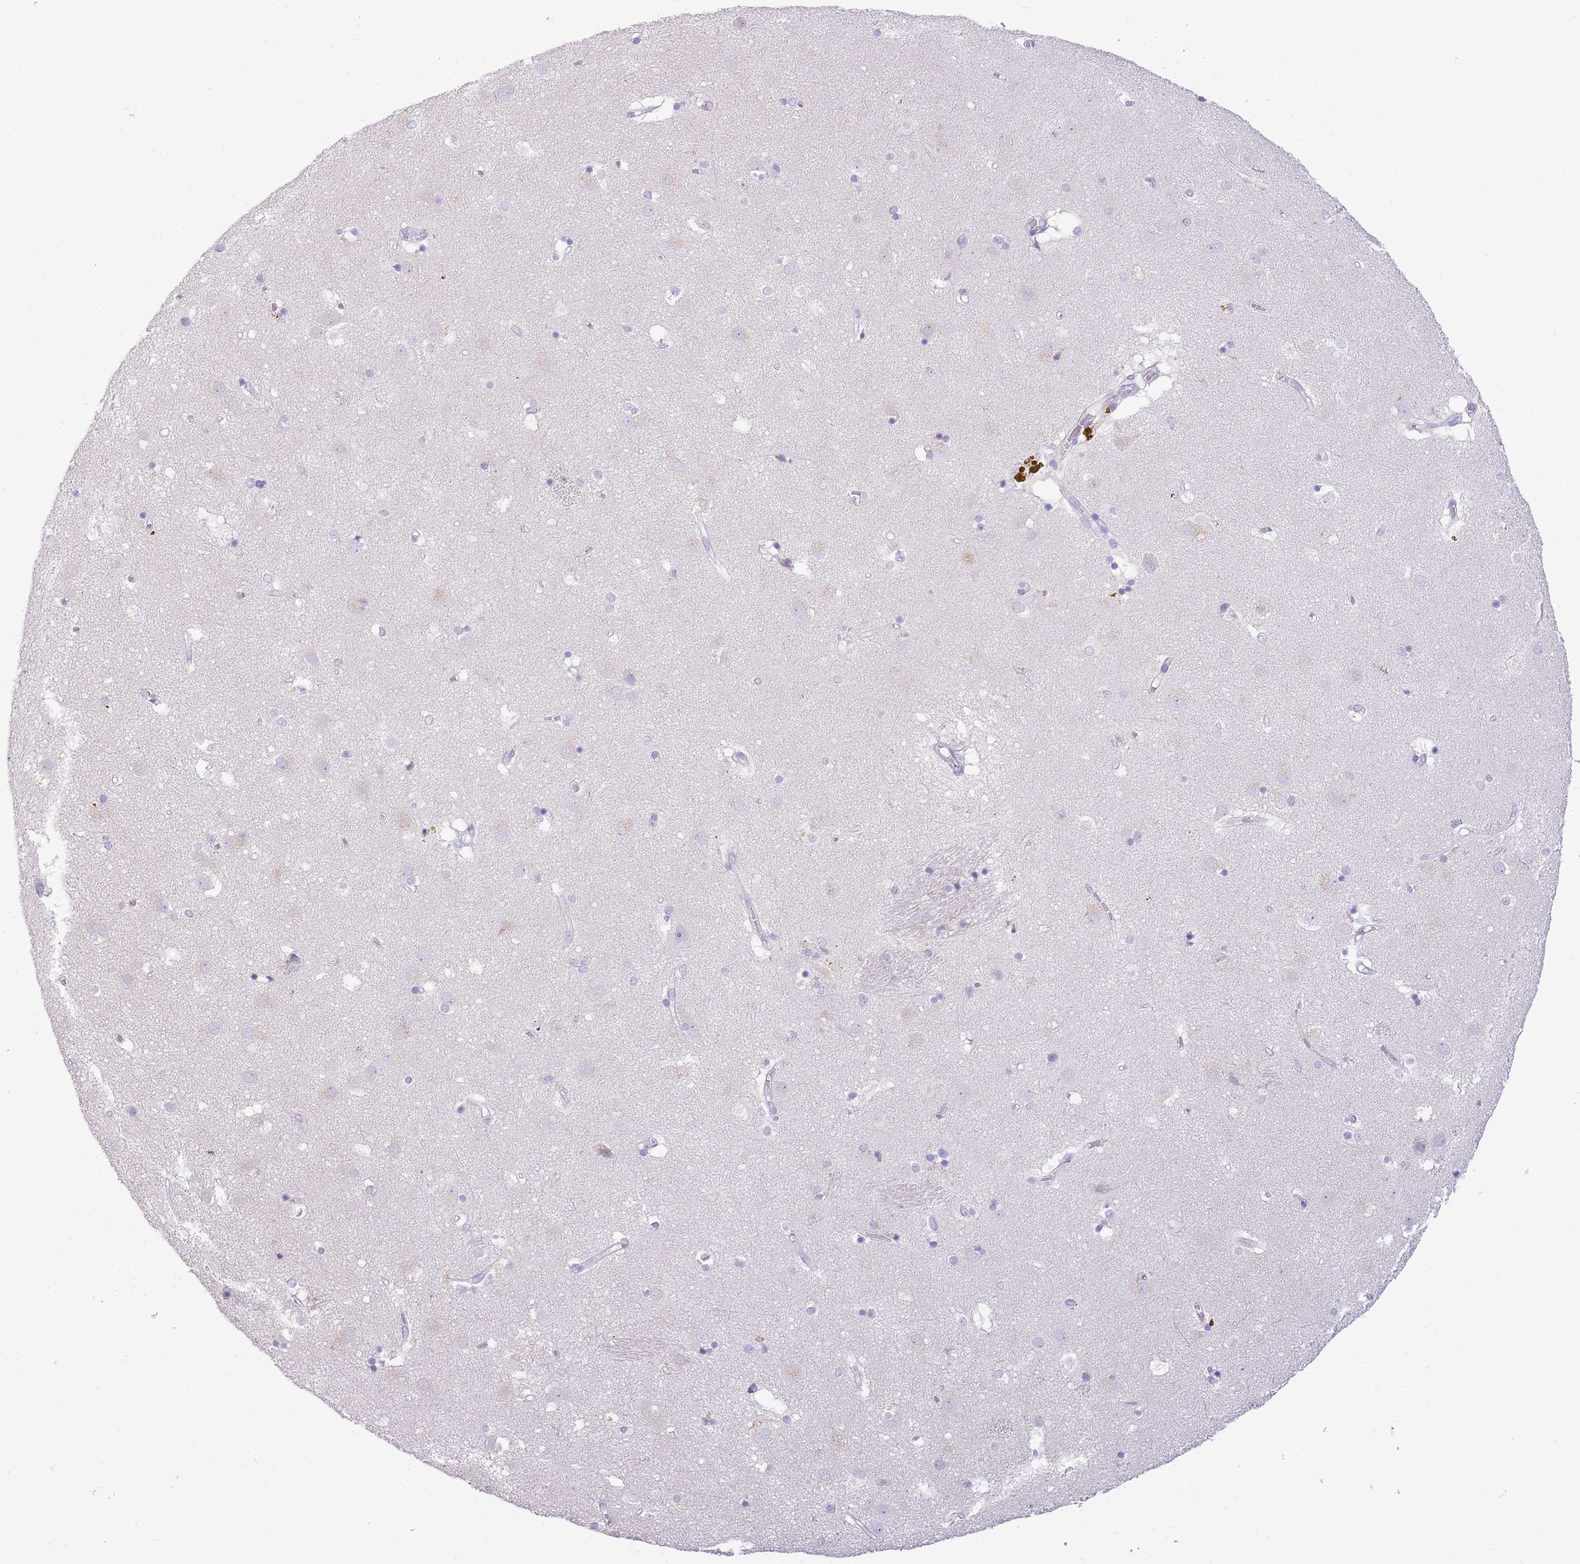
{"staining": {"intensity": "negative", "quantity": "none", "location": "none"}, "tissue": "caudate", "cell_type": "Glial cells", "image_type": "normal", "snomed": [{"axis": "morphology", "description": "Normal tissue, NOS"}, {"axis": "topography", "description": "Lateral ventricle wall"}], "caption": "A high-resolution histopathology image shows IHC staining of normal caudate, which exhibits no significant positivity in glial cells.", "gene": "TOX2", "patient": {"sex": "male", "age": 70}}